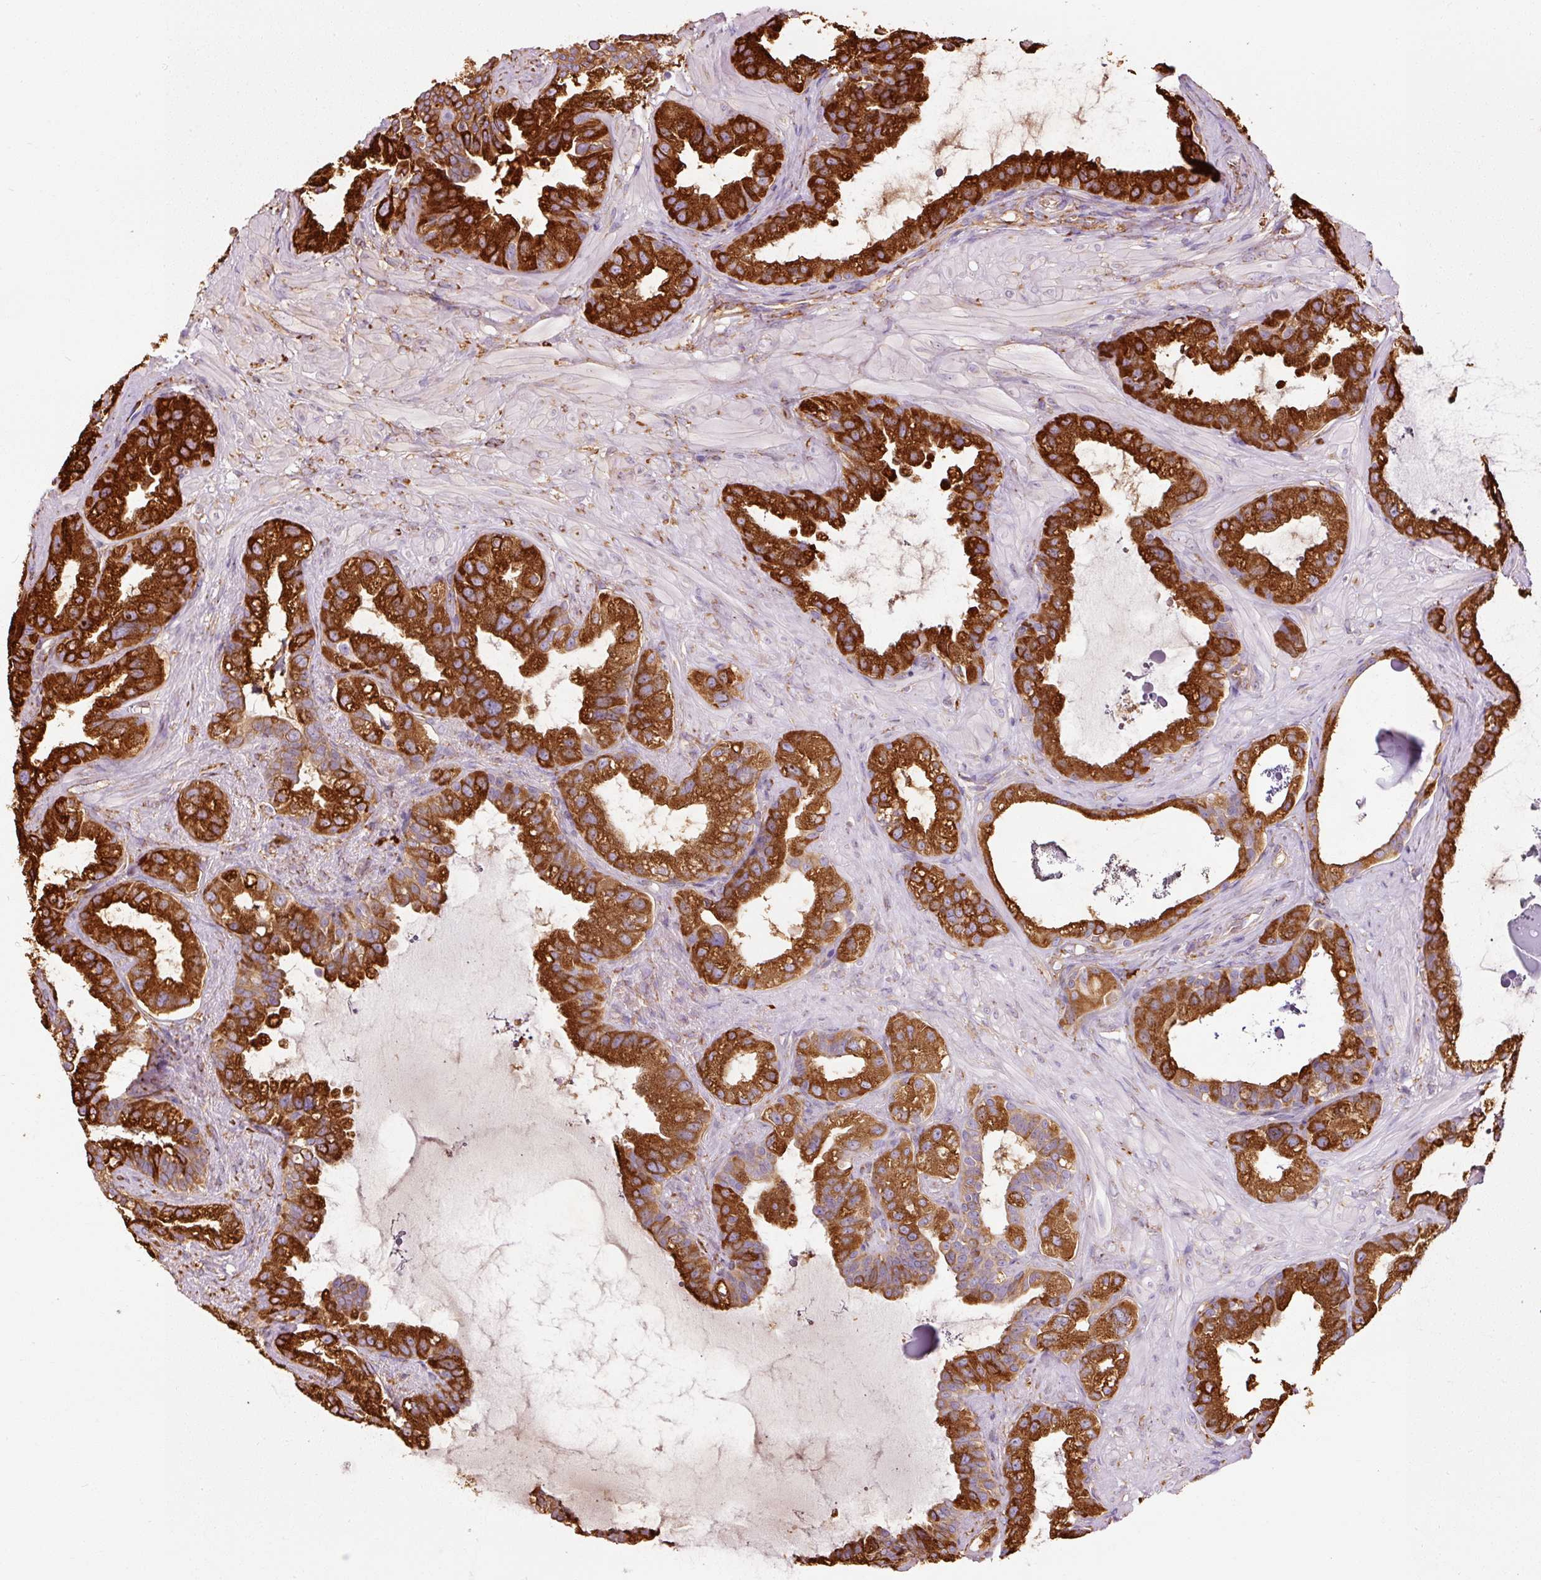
{"staining": {"intensity": "strong", "quantity": ">75%", "location": "cytoplasmic/membranous"}, "tissue": "seminal vesicle", "cell_type": "Glandular cells", "image_type": "normal", "snomed": [{"axis": "morphology", "description": "Normal tissue, NOS"}, {"axis": "topography", "description": "Seminal veicle"}, {"axis": "topography", "description": "Peripheral nerve tissue"}], "caption": "Immunohistochemistry of benign seminal vesicle demonstrates high levels of strong cytoplasmic/membranous expression in approximately >75% of glandular cells. (Brightfield microscopy of DAB IHC at high magnification).", "gene": "ENSG00000256500", "patient": {"sex": "male", "age": 76}}